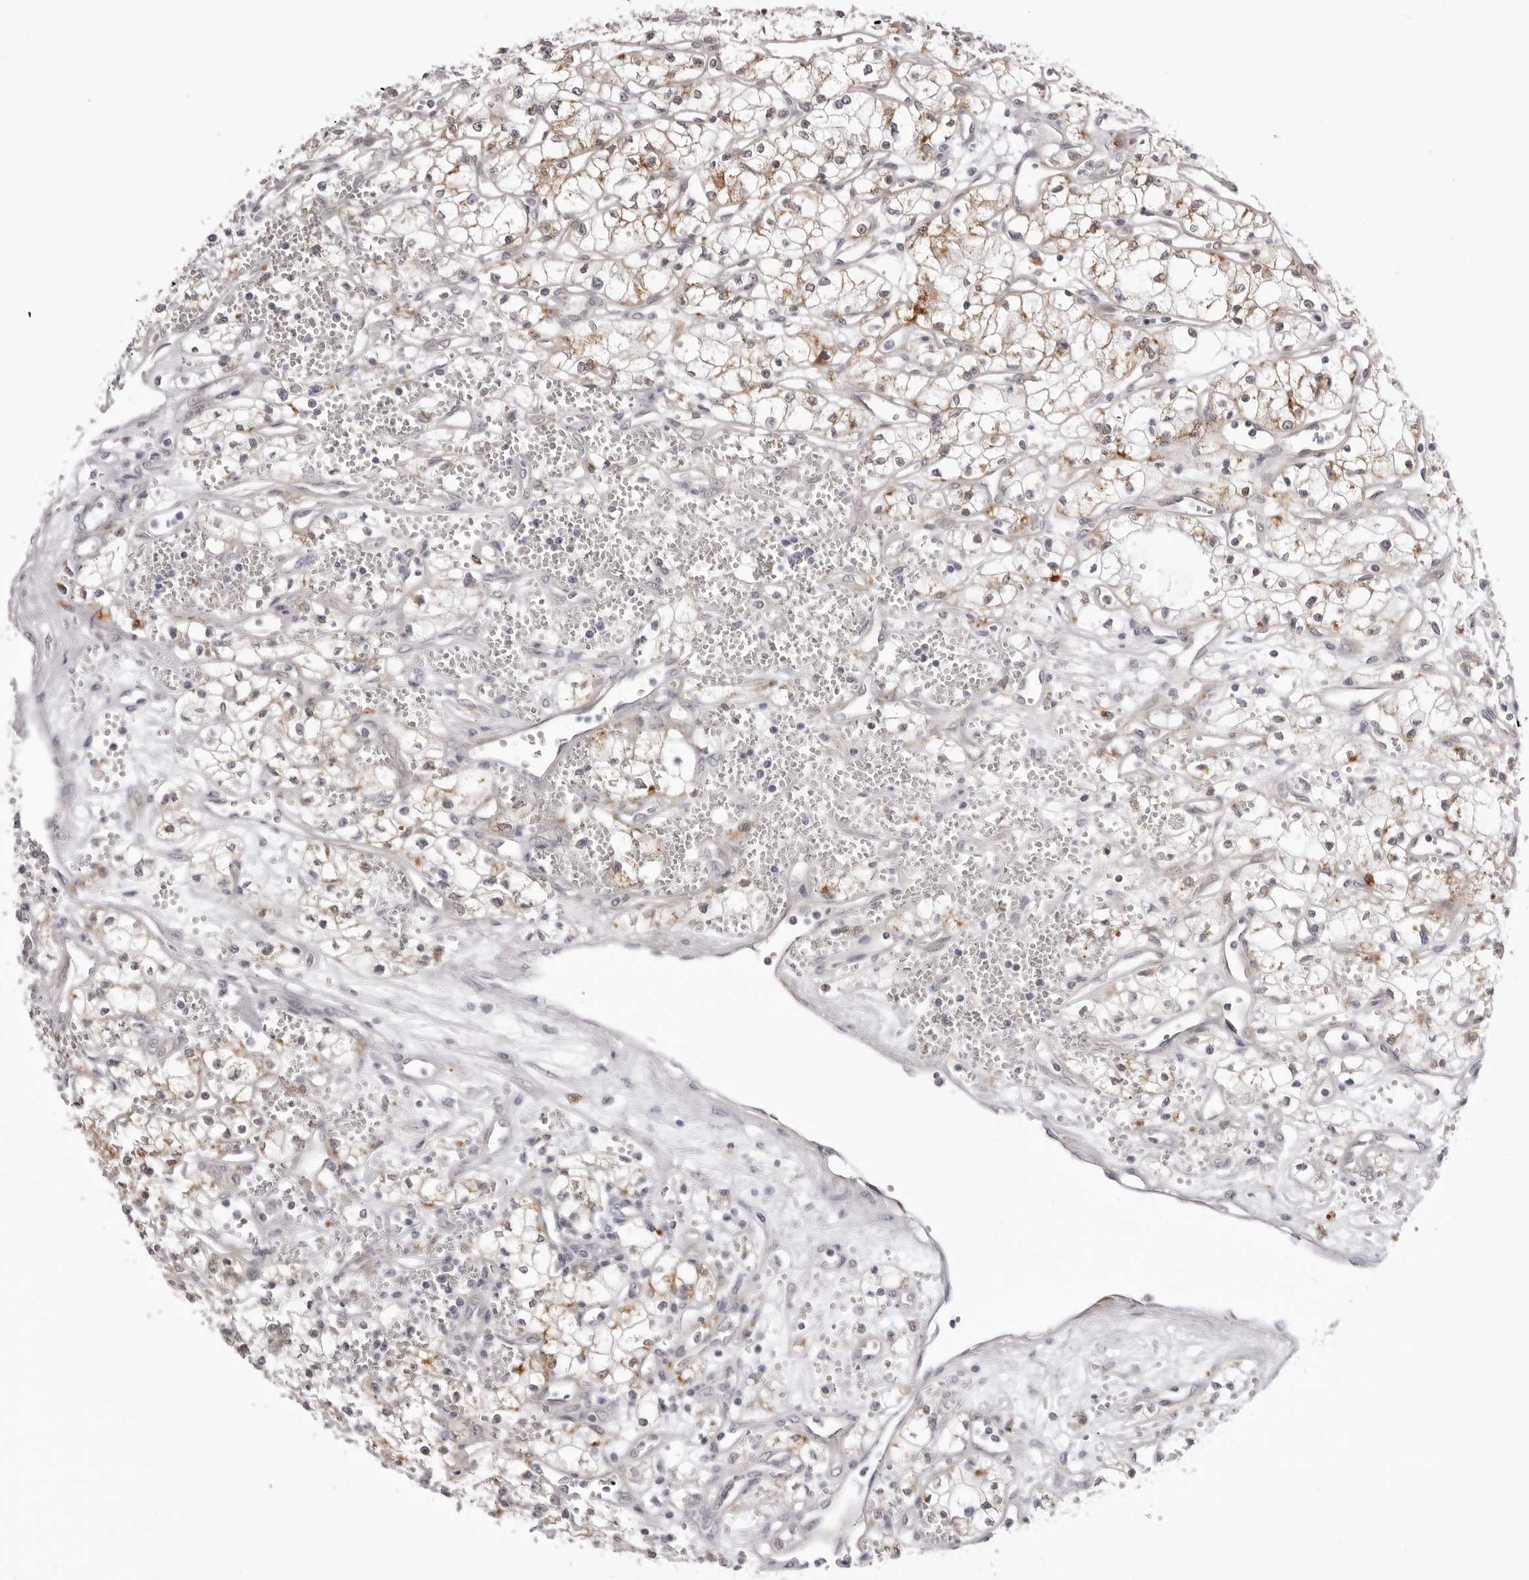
{"staining": {"intensity": "moderate", "quantity": ">75%", "location": "cytoplasmic/membranous"}, "tissue": "renal cancer", "cell_type": "Tumor cells", "image_type": "cancer", "snomed": [{"axis": "morphology", "description": "Adenocarcinoma, NOS"}, {"axis": "topography", "description": "Kidney"}], "caption": "High-power microscopy captured an immunohistochemistry image of adenocarcinoma (renal), revealing moderate cytoplasmic/membranous expression in about >75% of tumor cells.", "gene": "SUGCT", "patient": {"sex": "male", "age": 59}}